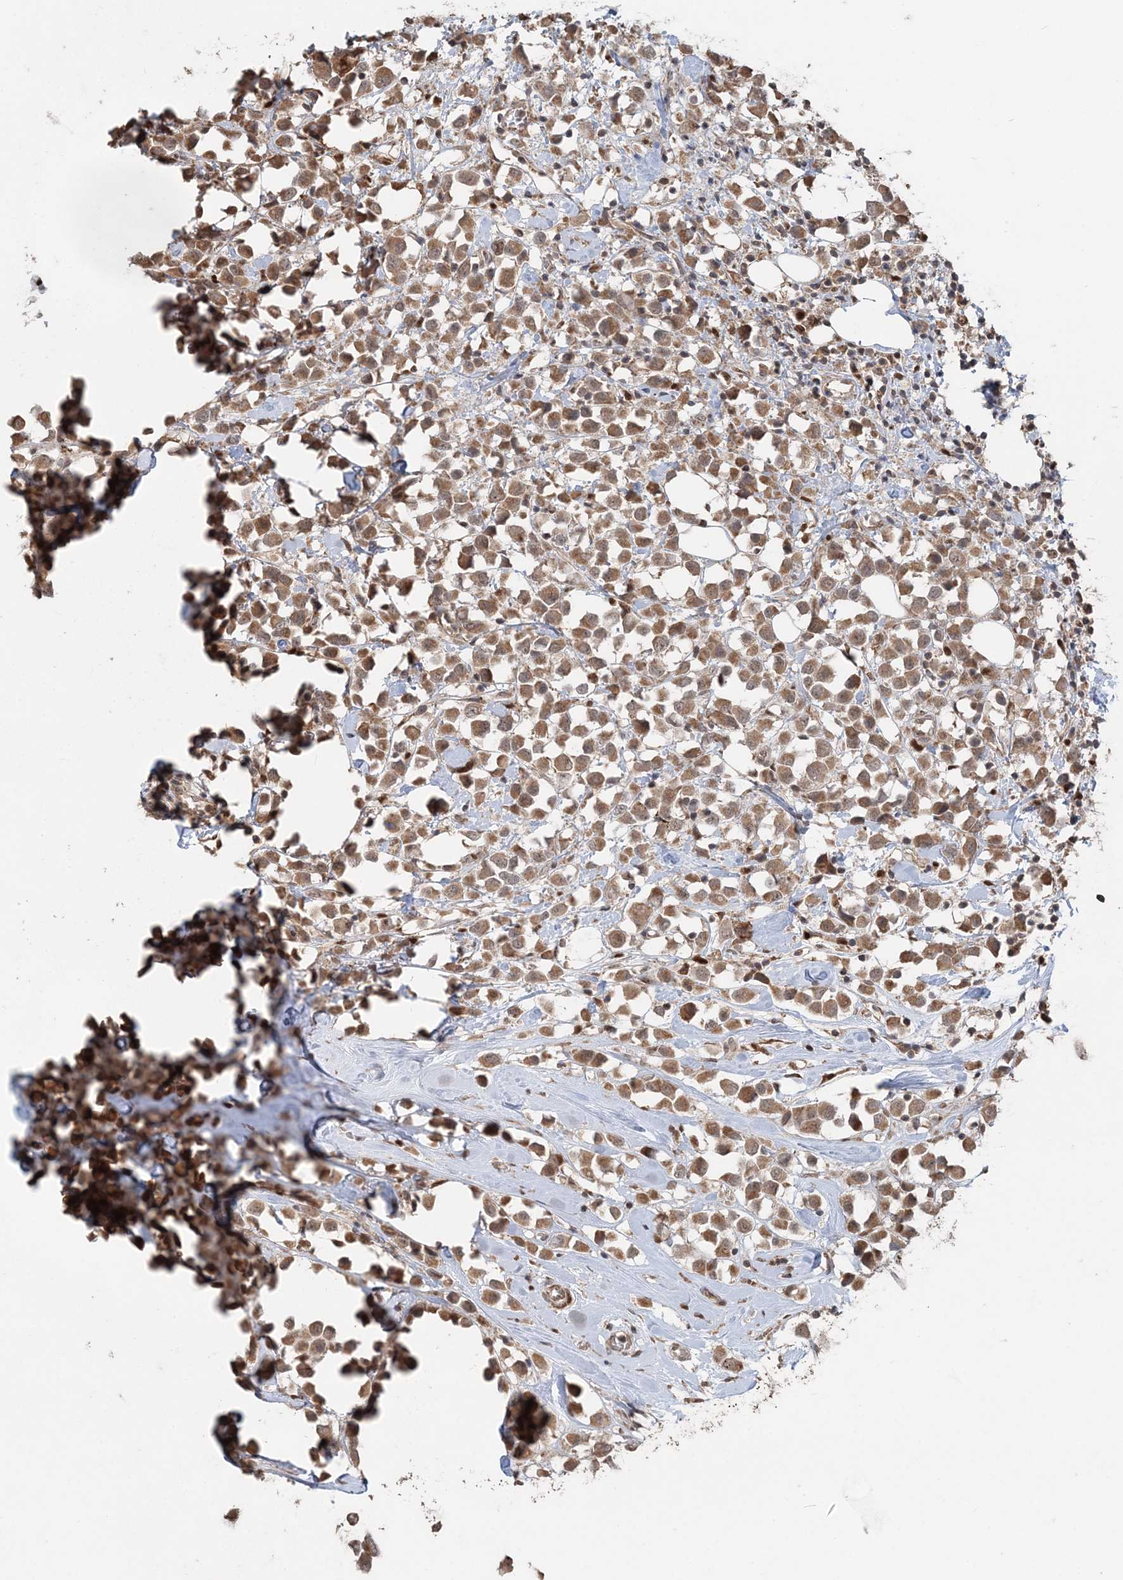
{"staining": {"intensity": "moderate", "quantity": ">75%", "location": "cytoplasmic/membranous,nuclear"}, "tissue": "breast cancer", "cell_type": "Tumor cells", "image_type": "cancer", "snomed": [{"axis": "morphology", "description": "Duct carcinoma"}, {"axis": "topography", "description": "Breast"}], "caption": "DAB (3,3'-diaminobenzidine) immunohistochemical staining of breast cancer (intraductal carcinoma) reveals moderate cytoplasmic/membranous and nuclear protein positivity in about >75% of tumor cells.", "gene": "SLU7", "patient": {"sex": "female", "age": 61}}